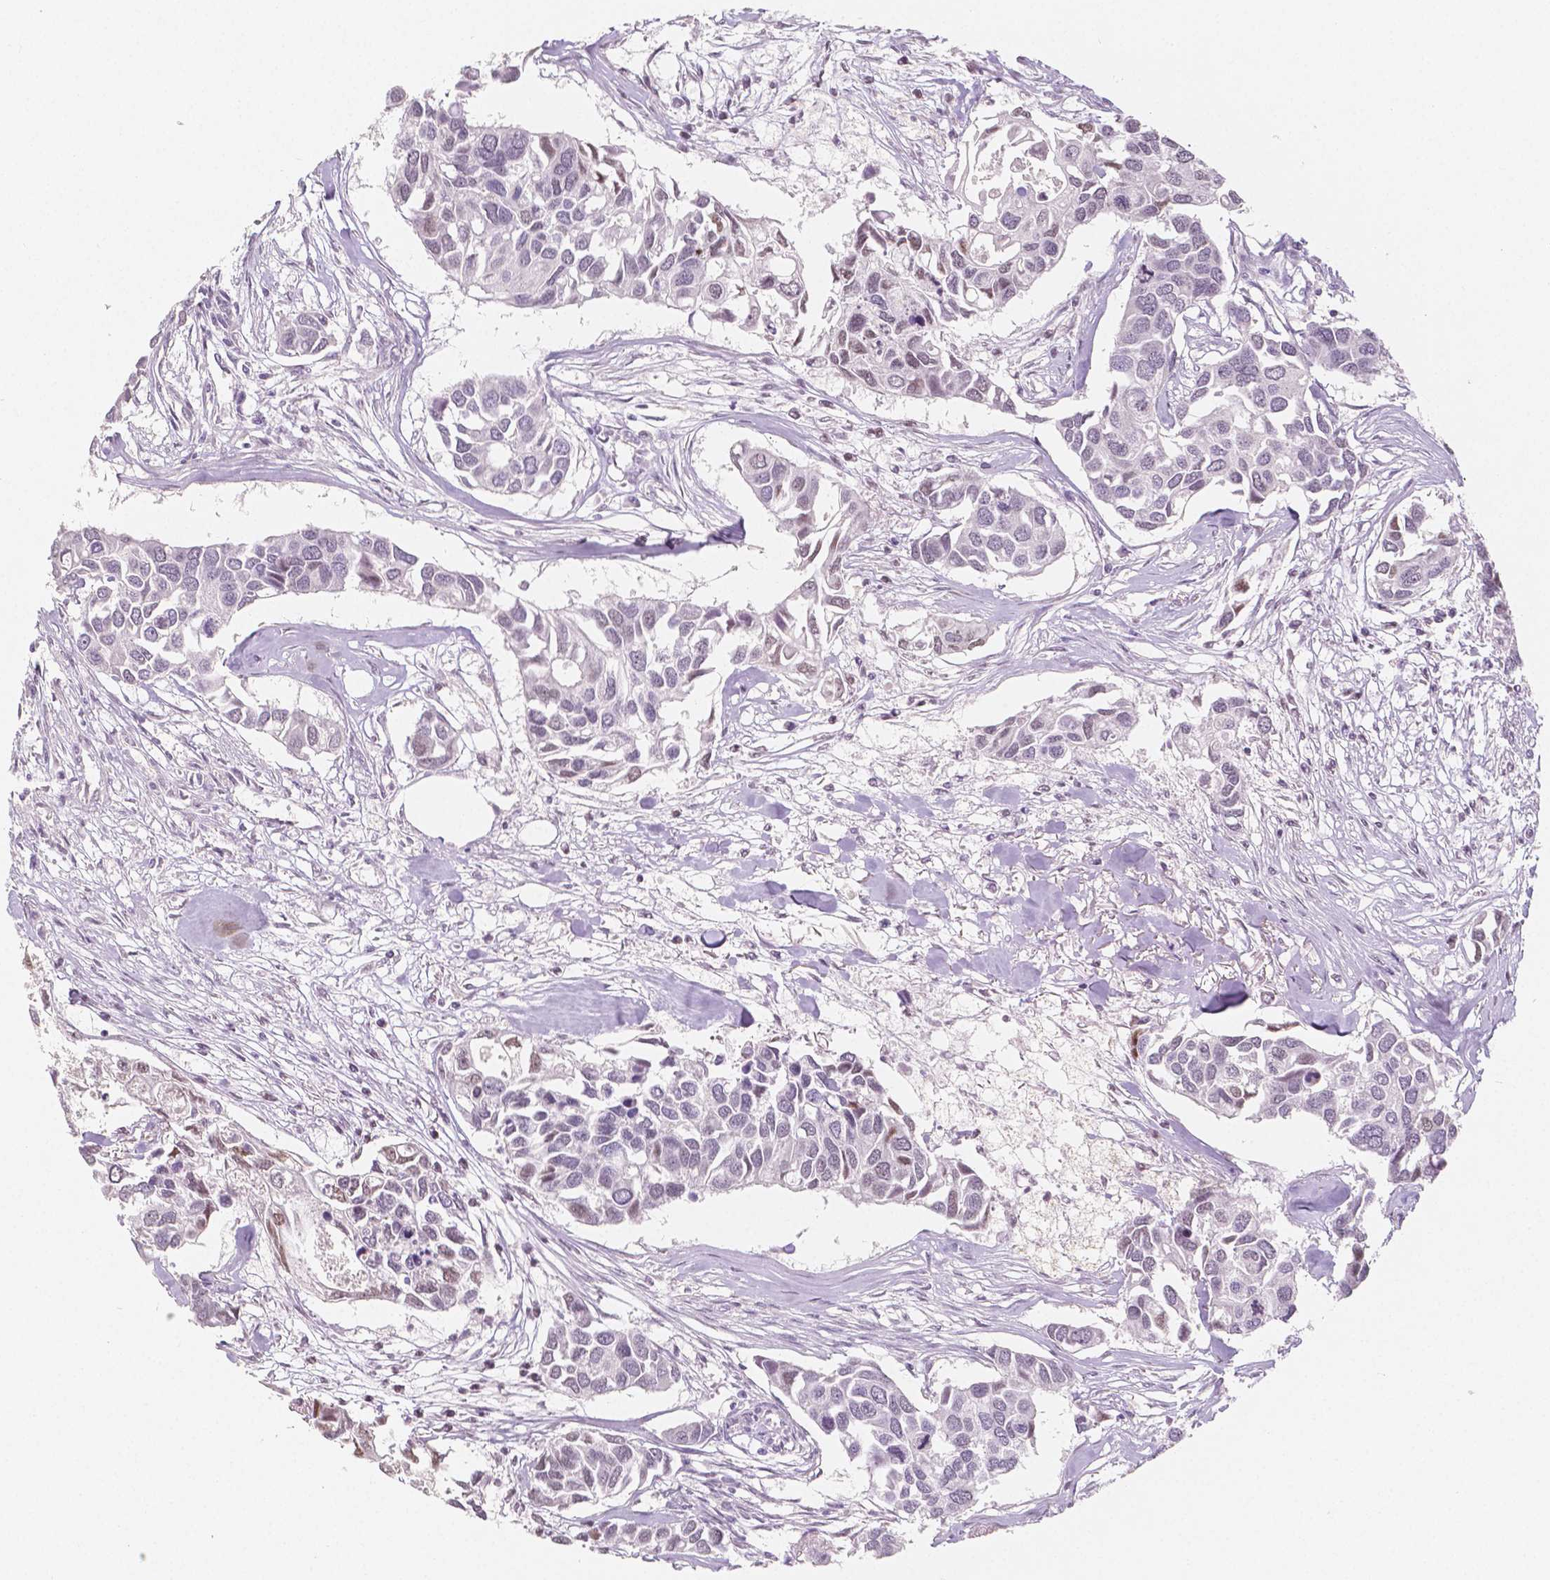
{"staining": {"intensity": "weak", "quantity": "<25%", "location": "nuclear"}, "tissue": "breast cancer", "cell_type": "Tumor cells", "image_type": "cancer", "snomed": [{"axis": "morphology", "description": "Duct carcinoma"}, {"axis": "topography", "description": "Breast"}], "caption": "Immunohistochemical staining of breast cancer (infiltrating ductal carcinoma) exhibits no significant positivity in tumor cells. (Stains: DAB IHC with hematoxylin counter stain, Microscopy: brightfield microscopy at high magnification).", "gene": "KDM5B", "patient": {"sex": "female", "age": 83}}